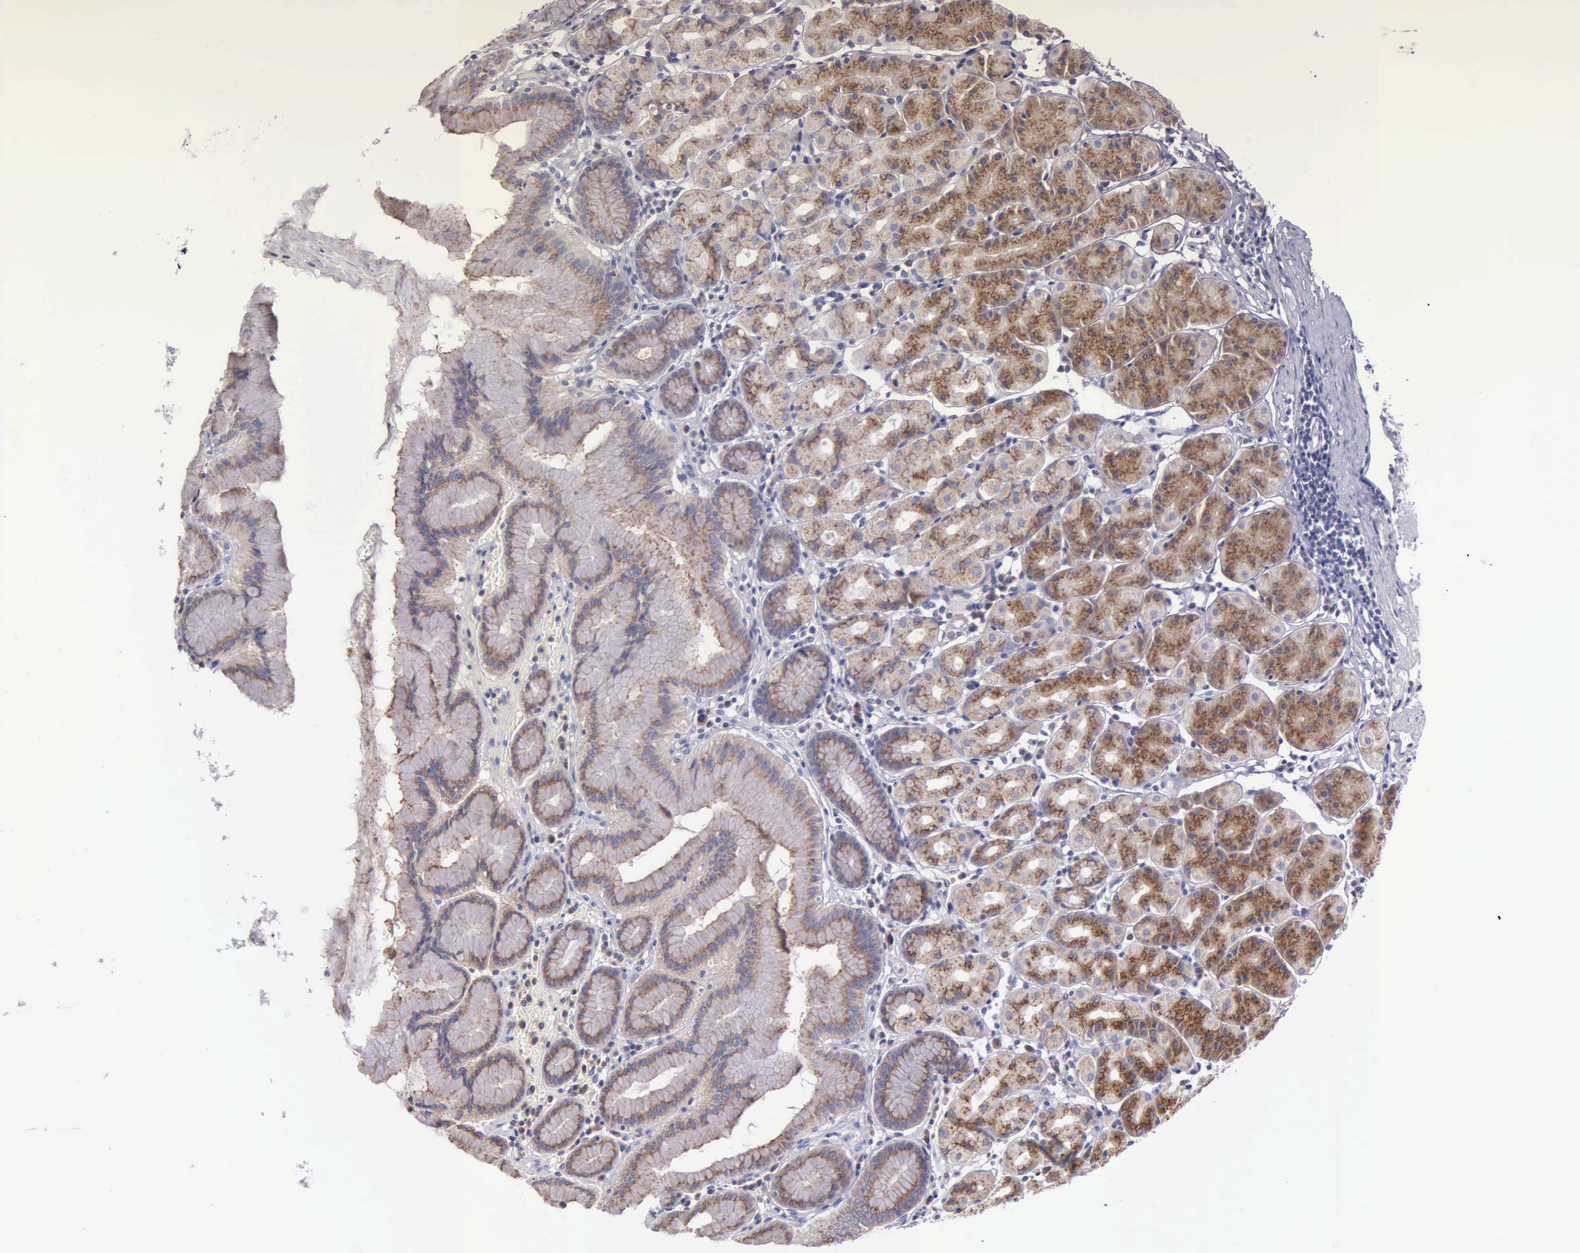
{"staining": {"intensity": "moderate", "quantity": ">75%", "location": "cytoplasmic/membranous"}, "tissue": "stomach", "cell_type": "Glandular cells", "image_type": "normal", "snomed": [{"axis": "morphology", "description": "Normal tissue, NOS"}, {"axis": "topography", "description": "Stomach, lower"}], "caption": "Human stomach stained with a brown dye demonstrates moderate cytoplasmic/membranous positive staining in approximately >75% of glandular cells.", "gene": "CTAGE15", "patient": {"sex": "male", "age": 56}}